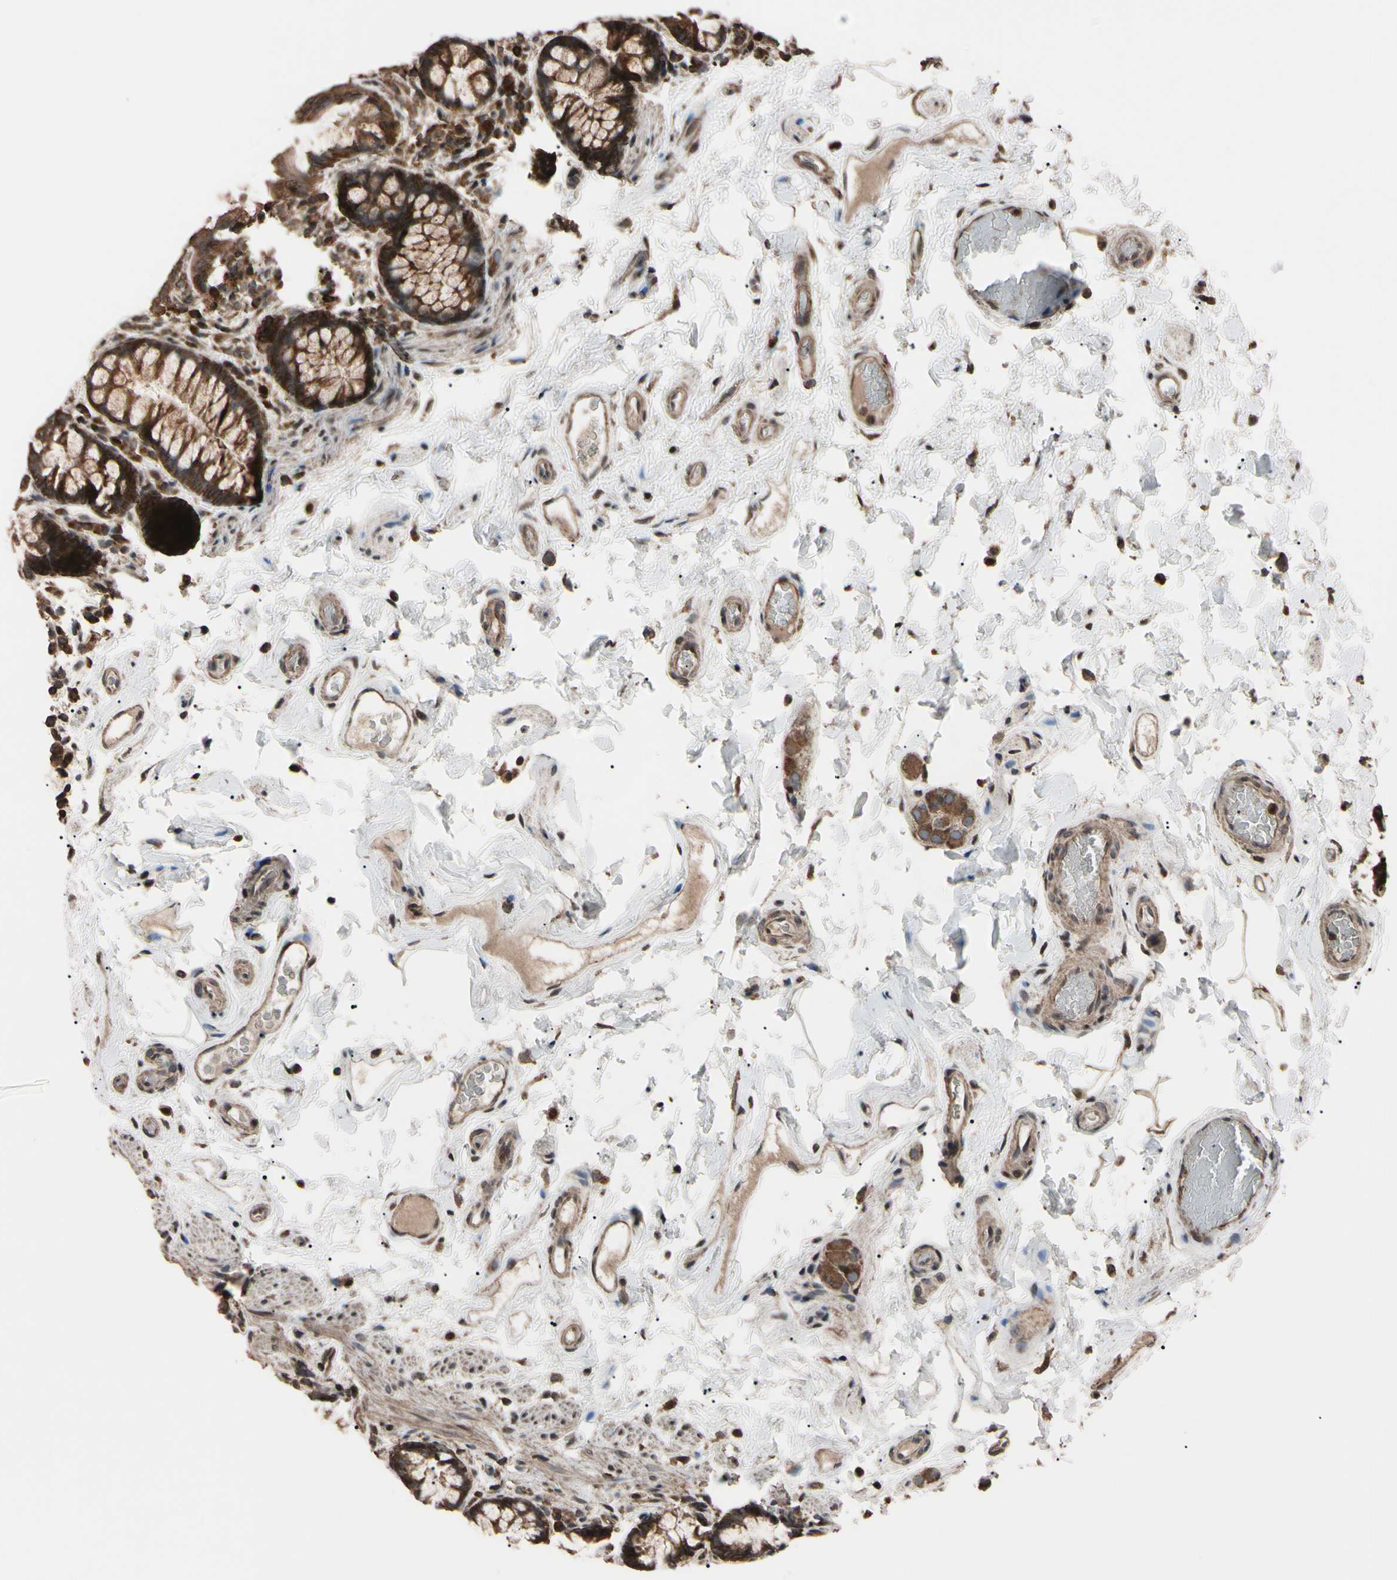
{"staining": {"intensity": "moderate", "quantity": ">75%", "location": "cytoplasmic/membranous"}, "tissue": "colon", "cell_type": "Endothelial cells", "image_type": "normal", "snomed": [{"axis": "morphology", "description": "Normal tissue, NOS"}, {"axis": "topography", "description": "Colon"}], "caption": "Immunohistochemistry (IHC) (DAB) staining of unremarkable human colon exhibits moderate cytoplasmic/membranous protein staining in approximately >75% of endothelial cells.", "gene": "TNFRSF1A", "patient": {"sex": "female", "age": 80}}